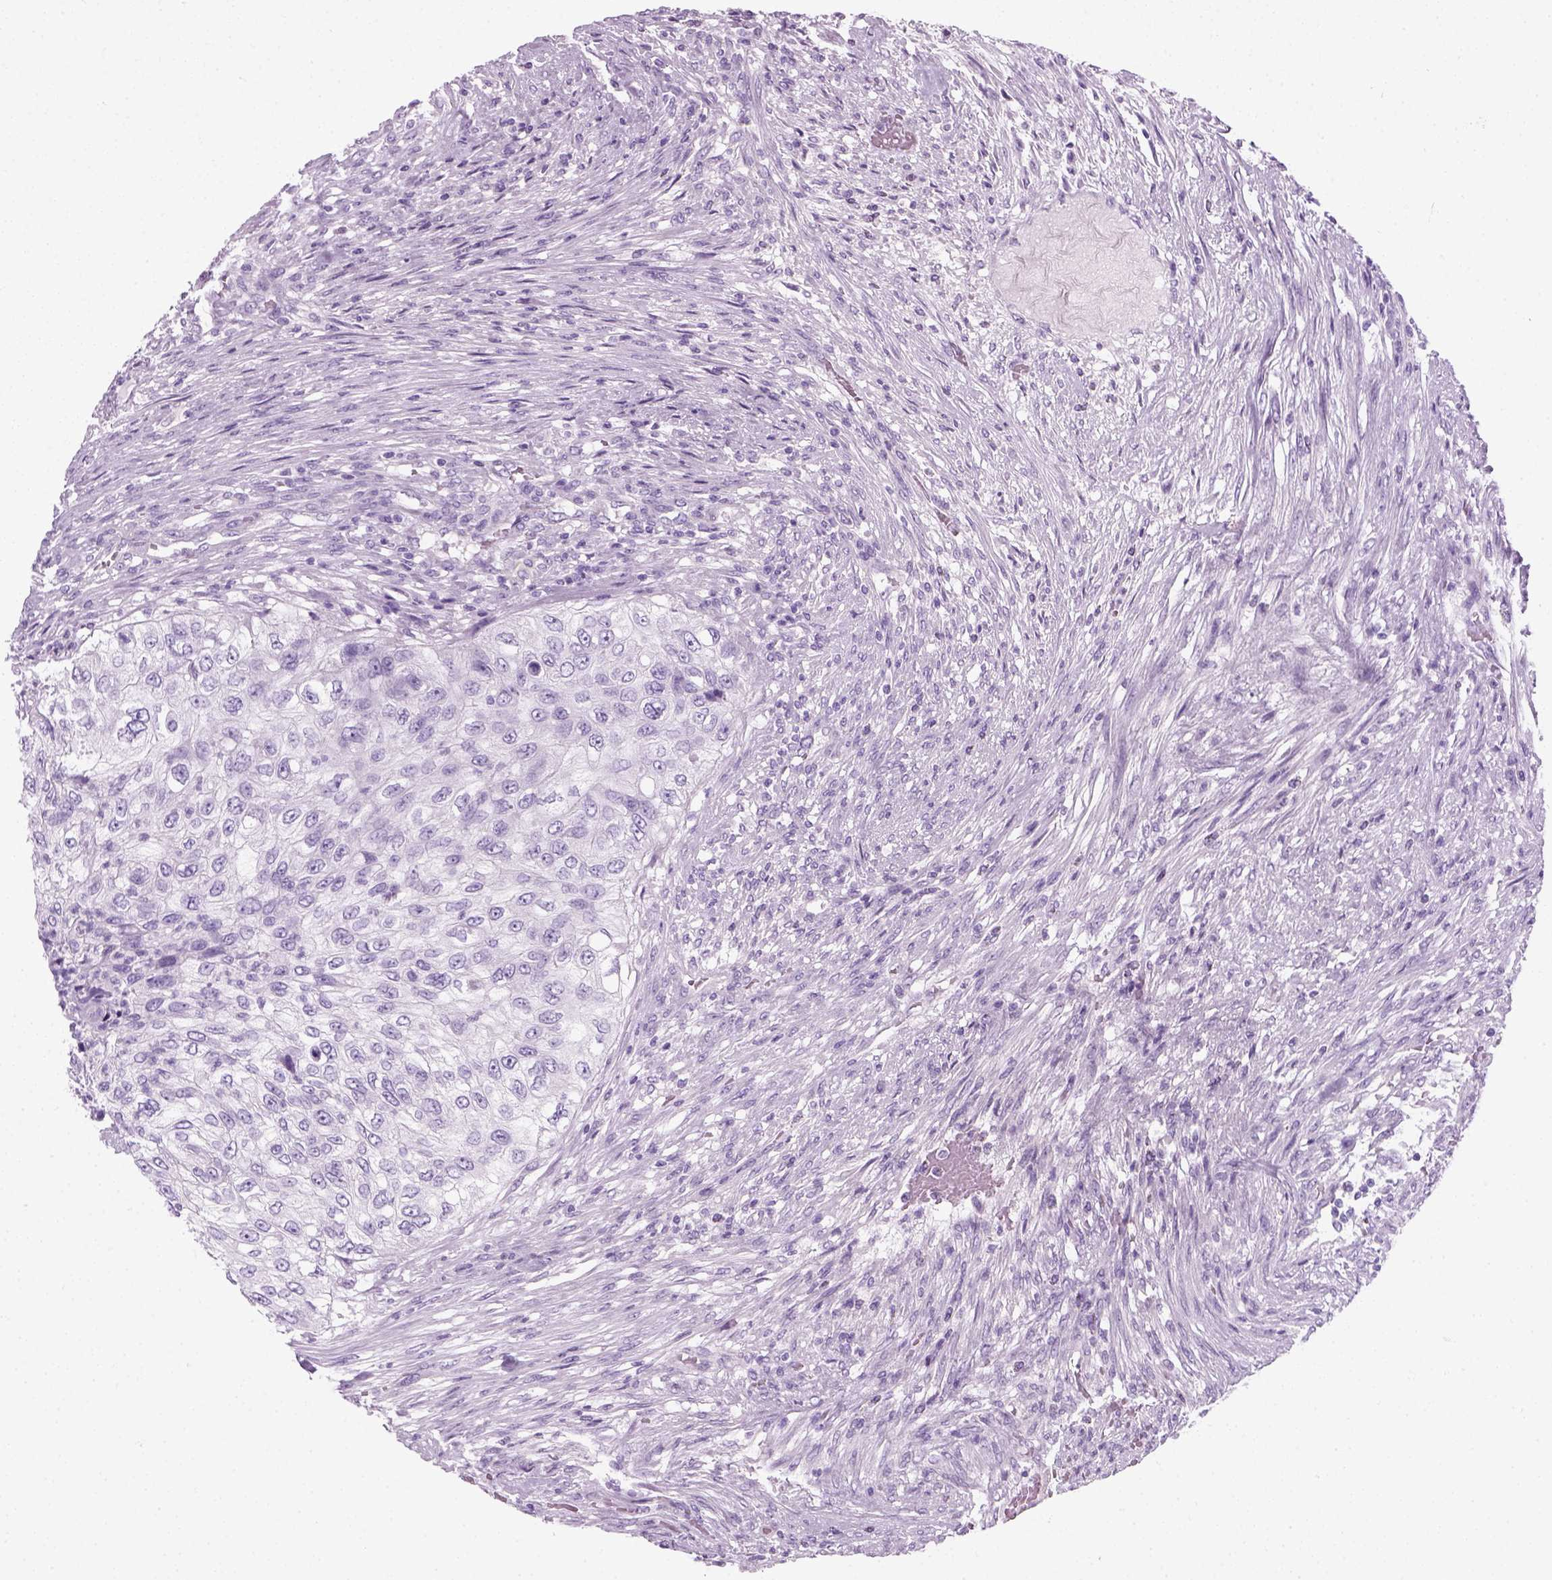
{"staining": {"intensity": "negative", "quantity": "none", "location": "none"}, "tissue": "urothelial cancer", "cell_type": "Tumor cells", "image_type": "cancer", "snomed": [{"axis": "morphology", "description": "Urothelial carcinoma, High grade"}, {"axis": "topography", "description": "Urinary bladder"}], "caption": "Immunohistochemical staining of urothelial cancer reveals no significant staining in tumor cells.", "gene": "SLC12A5", "patient": {"sex": "female", "age": 60}}